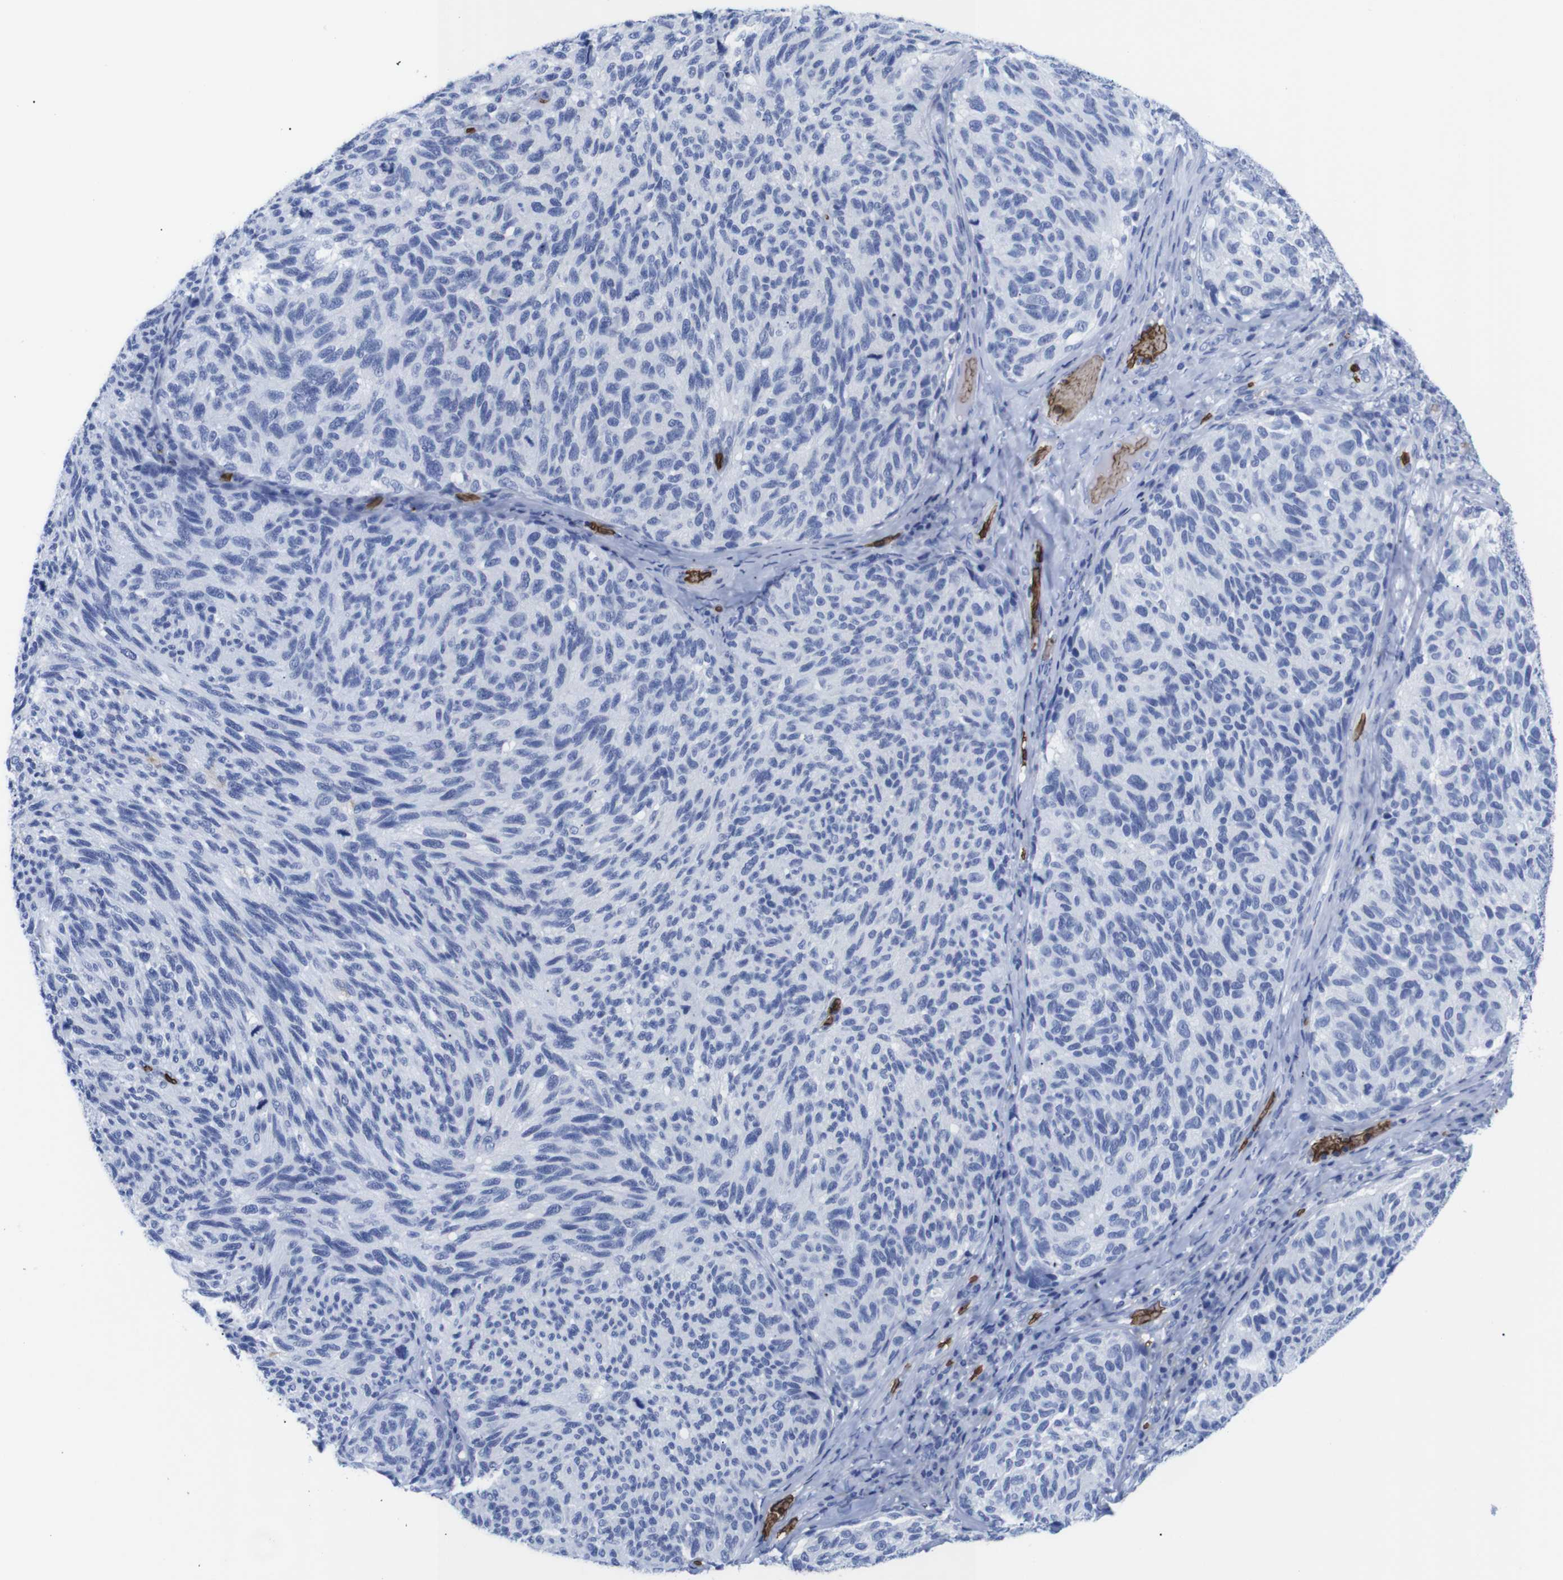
{"staining": {"intensity": "negative", "quantity": "none", "location": "none"}, "tissue": "melanoma", "cell_type": "Tumor cells", "image_type": "cancer", "snomed": [{"axis": "morphology", "description": "Malignant melanoma, NOS"}, {"axis": "topography", "description": "Skin"}], "caption": "There is no significant expression in tumor cells of melanoma. (DAB (3,3'-diaminobenzidine) immunohistochemistry visualized using brightfield microscopy, high magnification).", "gene": "S1PR2", "patient": {"sex": "female", "age": 73}}